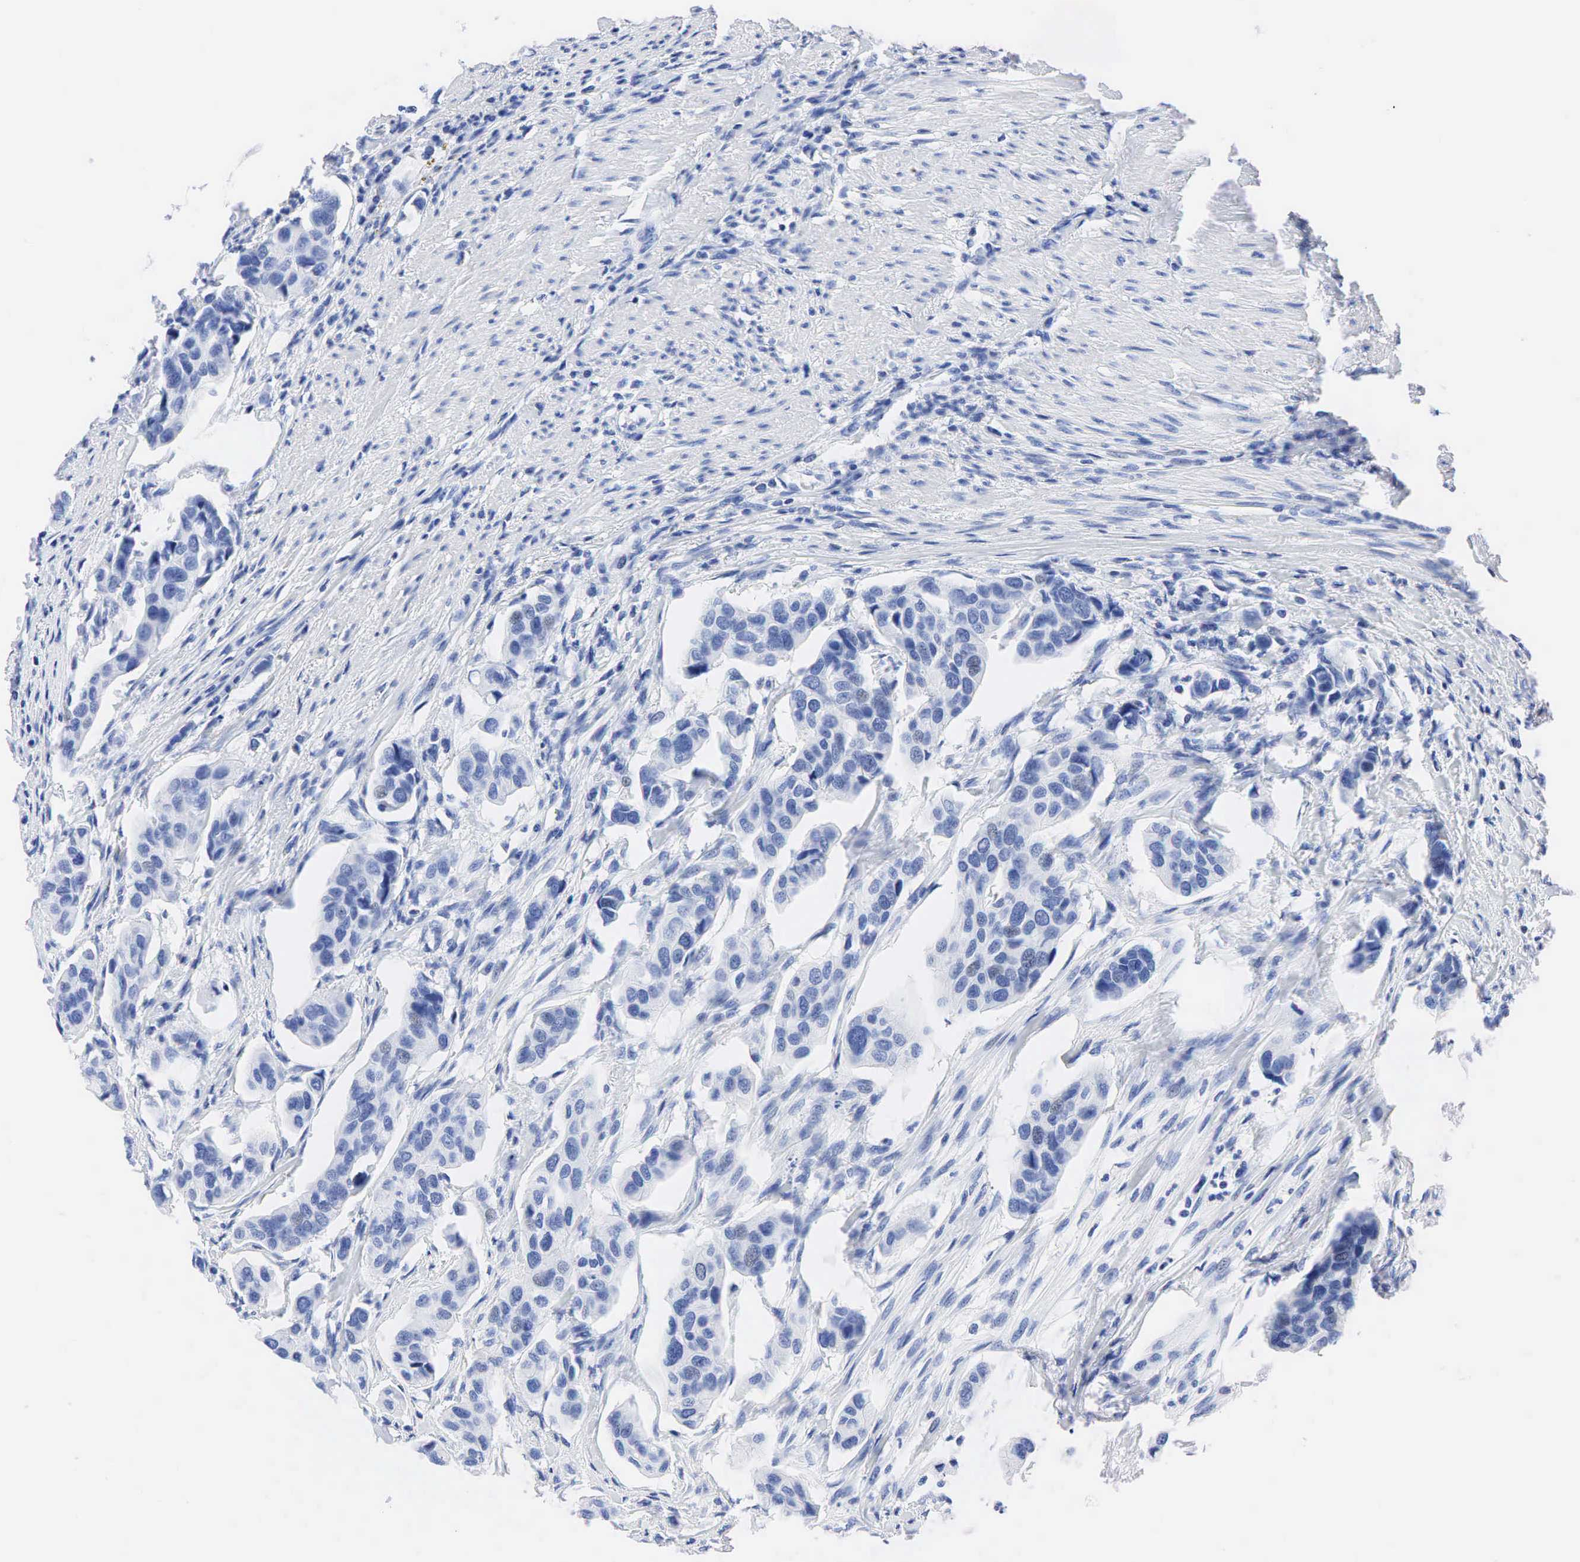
{"staining": {"intensity": "negative", "quantity": "none", "location": "none"}, "tissue": "urothelial cancer", "cell_type": "Tumor cells", "image_type": "cancer", "snomed": [{"axis": "morphology", "description": "Adenocarcinoma, NOS"}, {"axis": "topography", "description": "Urinary bladder"}], "caption": "This is a image of immunohistochemistry staining of adenocarcinoma, which shows no staining in tumor cells.", "gene": "PTH", "patient": {"sex": "male", "age": 61}}